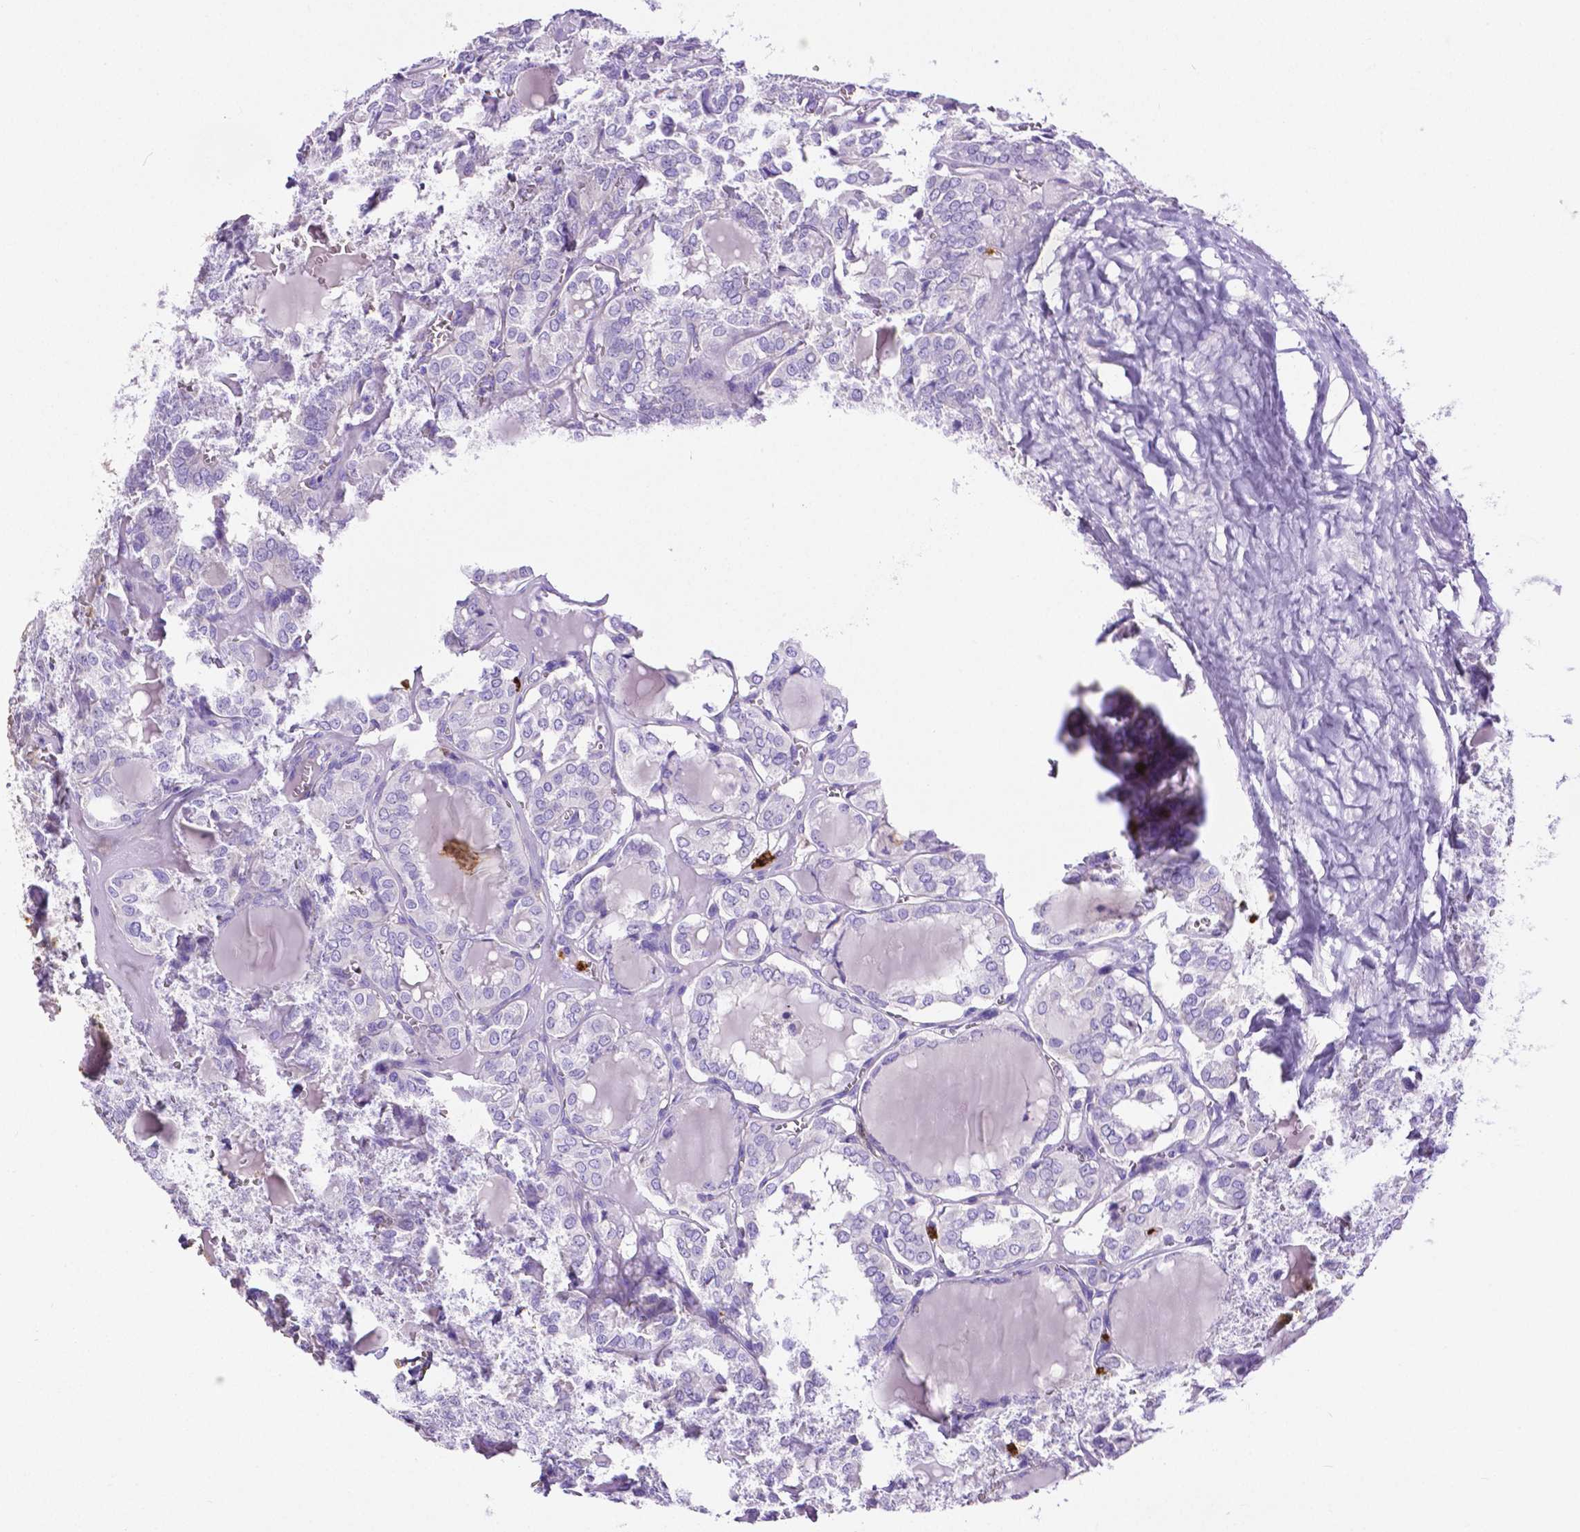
{"staining": {"intensity": "negative", "quantity": "none", "location": "none"}, "tissue": "thyroid cancer", "cell_type": "Tumor cells", "image_type": "cancer", "snomed": [{"axis": "morphology", "description": "Papillary adenocarcinoma, NOS"}, {"axis": "topography", "description": "Thyroid gland"}], "caption": "Immunohistochemical staining of human papillary adenocarcinoma (thyroid) reveals no significant expression in tumor cells.", "gene": "MMP9", "patient": {"sex": "female", "age": 41}}